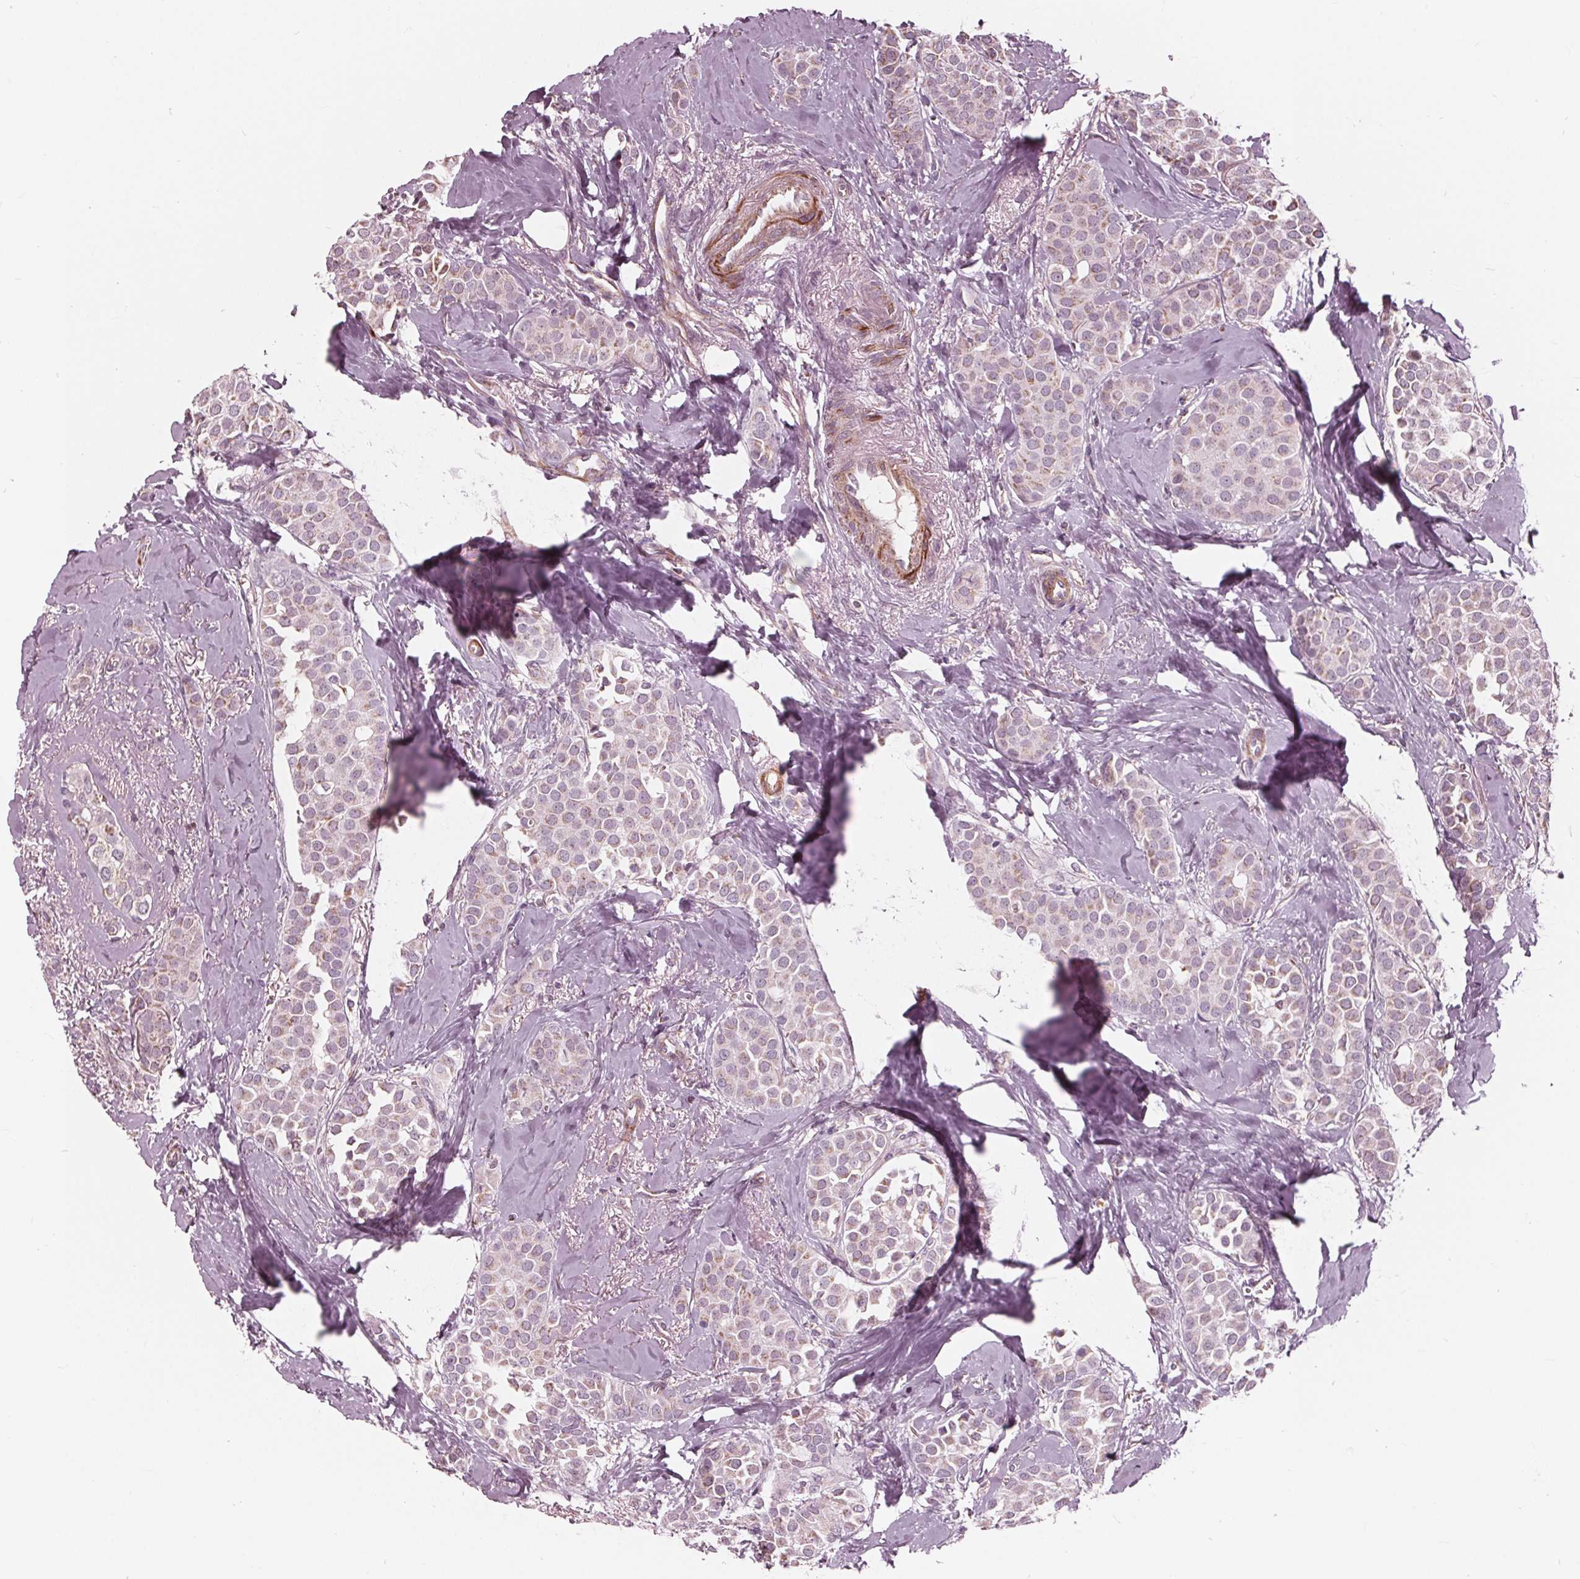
{"staining": {"intensity": "negative", "quantity": "none", "location": "none"}, "tissue": "breast cancer", "cell_type": "Tumor cells", "image_type": "cancer", "snomed": [{"axis": "morphology", "description": "Duct carcinoma"}, {"axis": "topography", "description": "Breast"}], "caption": "Protein analysis of breast cancer (intraductal carcinoma) exhibits no significant staining in tumor cells.", "gene": "DCAF4L2", "patient": {"sex": "female", "age": 79}}